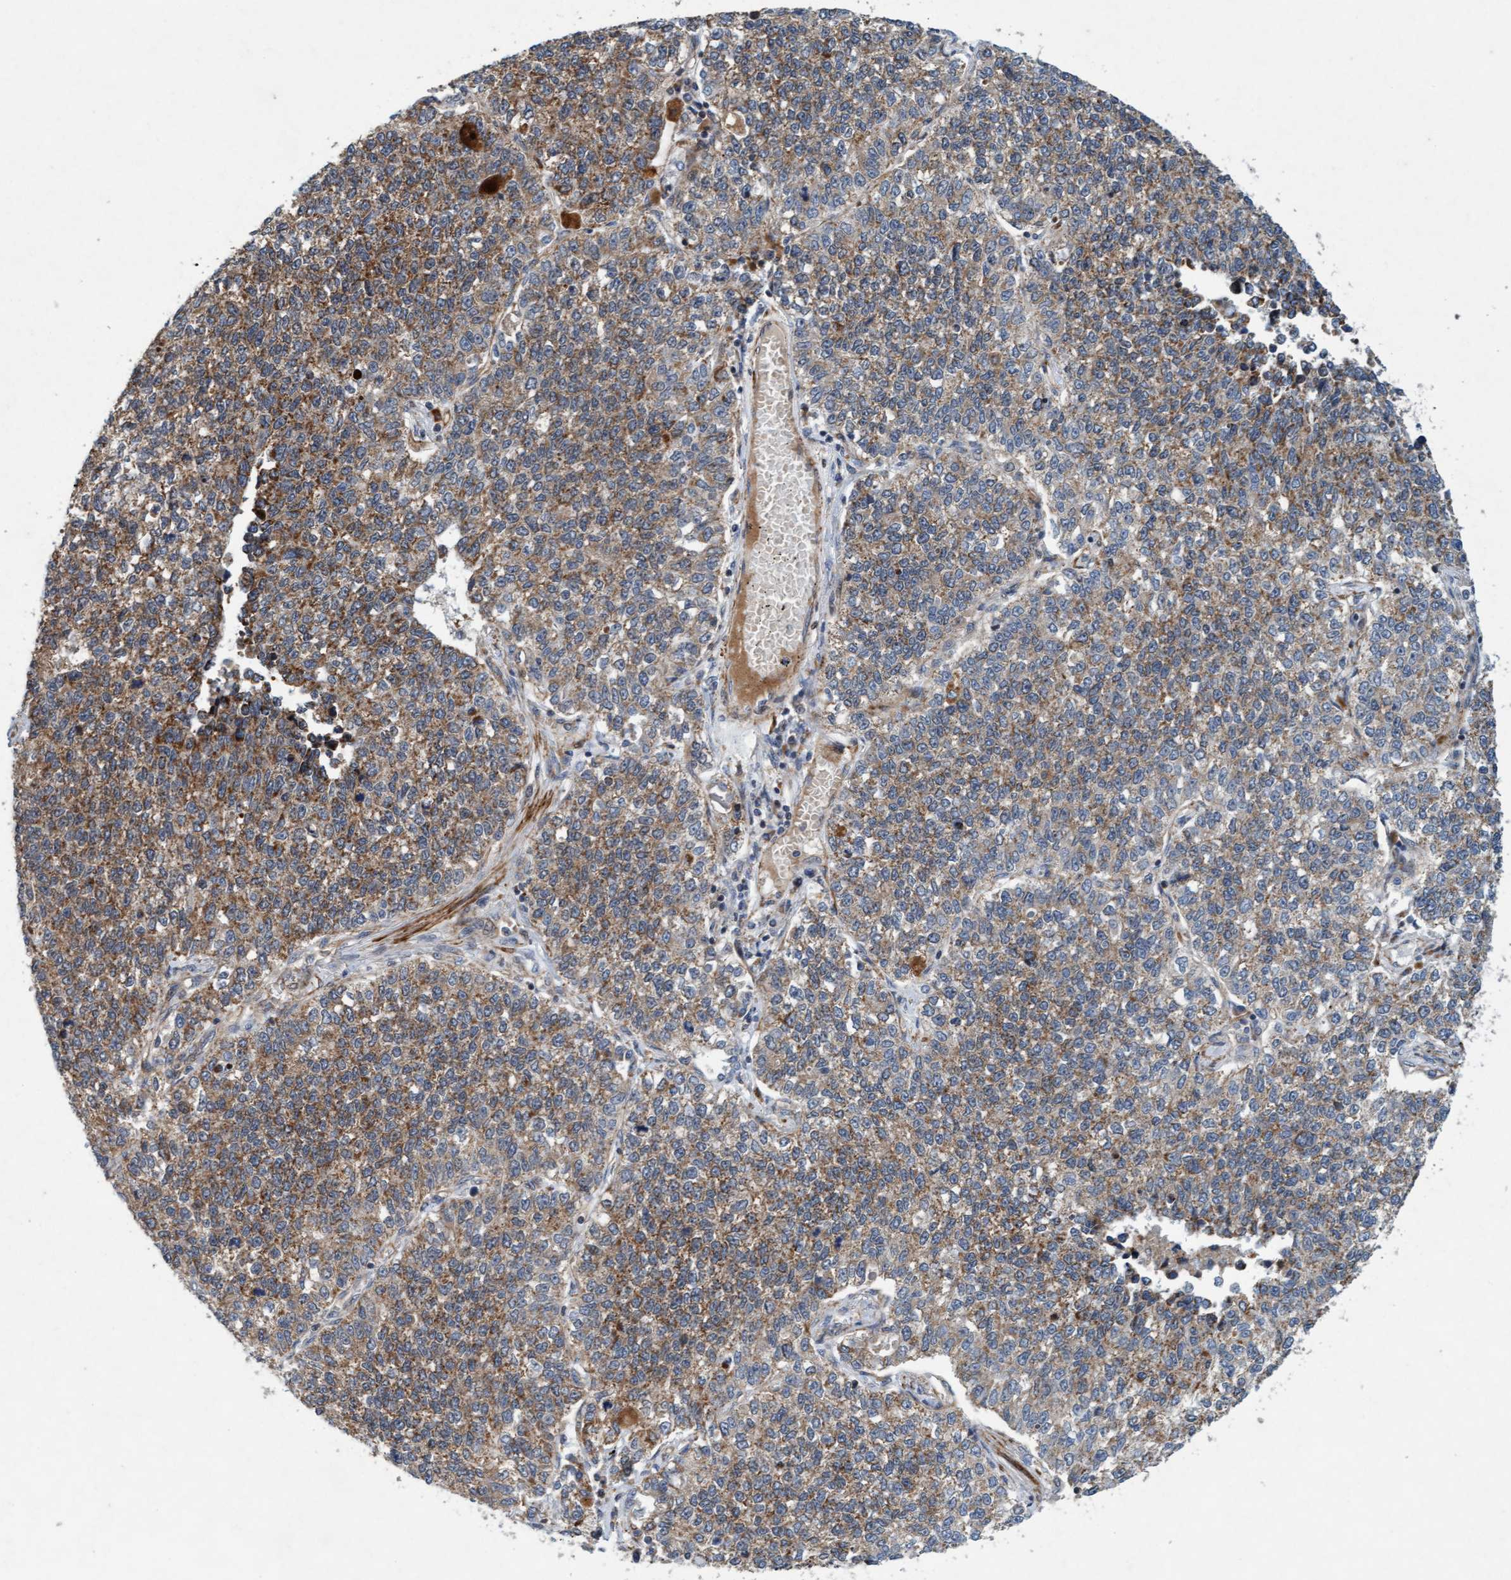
{"staining": {"intensity": "moderate", "quantity": ">75%", "location": "cytoplasmic/membranous"}, "tissue": "lung cancer", "cell_type": "Tumor cells", "image_type": "cancer", "snomed": [{"axis": "morphology", "description": "Adenocarcinoma, NOS"}, {"axis": "topography", "description": "Lung"}], "caption": "Moderate cytoplasmic/membranous expression for a protein is appreciated in approximately >75% of tumor cells of lung cancer using immunohistochemistry.", "gene": "TMEM70", "patient": {"sex": "male", "age": 49}}